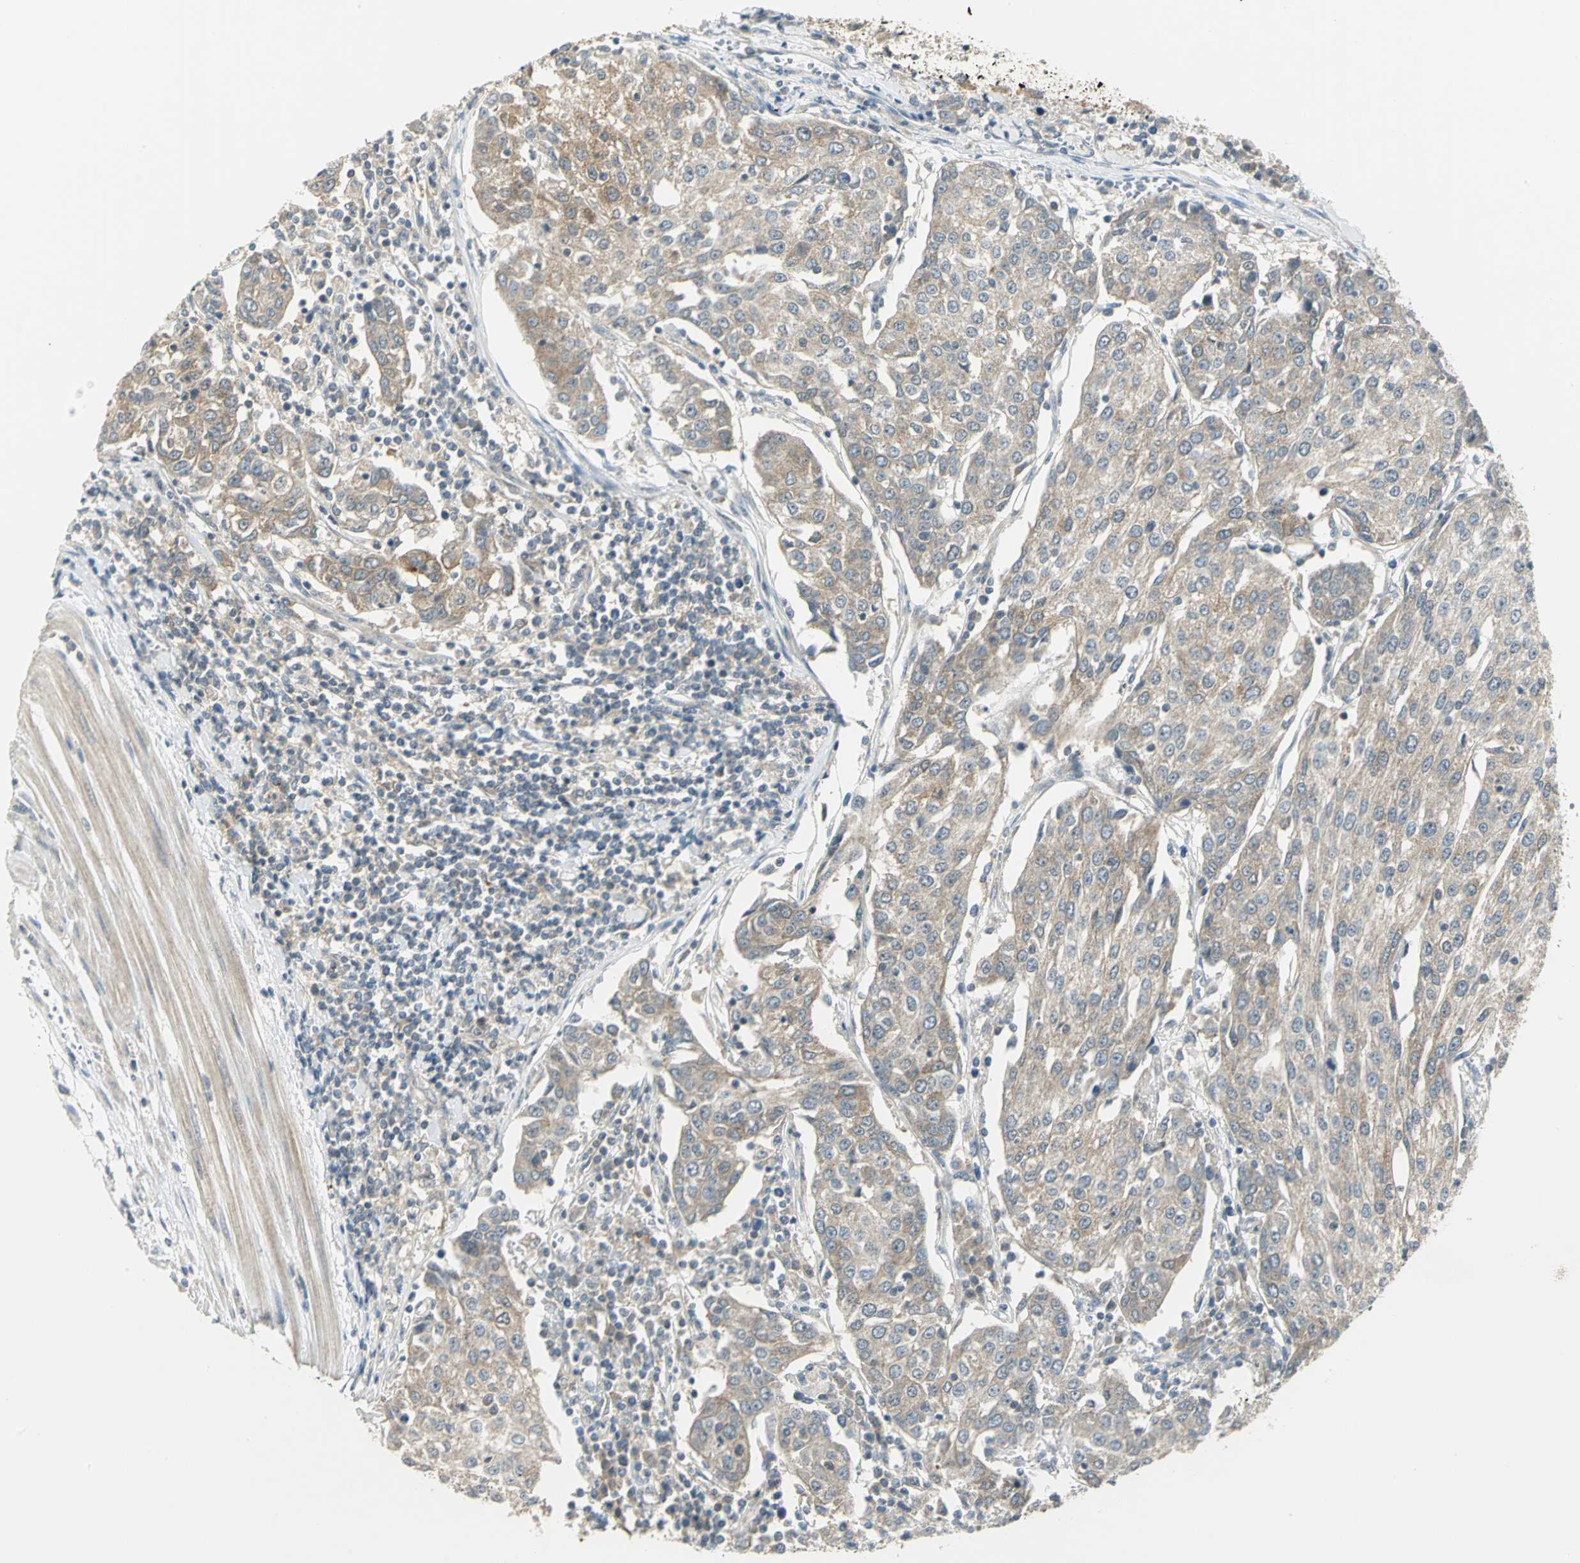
{"staining": {"intensity": "moderate", "quantity": ">75%", "location": "cytoplasmic/membranous"}, "tissue": "urothelial cancer", "cell_type": "Tumor cells", "image_type": "cancer", "snomed": [{"axis": "morphology", "description": "Urothelial carcinoma, High grade"}, {"axis": "topography", "description": "Urinary bladder"}], "caption": "Moderate cytoplasmic/membranous staining for a protein is seen in approximately >75% of tumor cells of urothelial carcinoma (high-grade) using IHC.", "gene": "MAPK8IP3", "patient": {"sex": "female", "age": 85}}